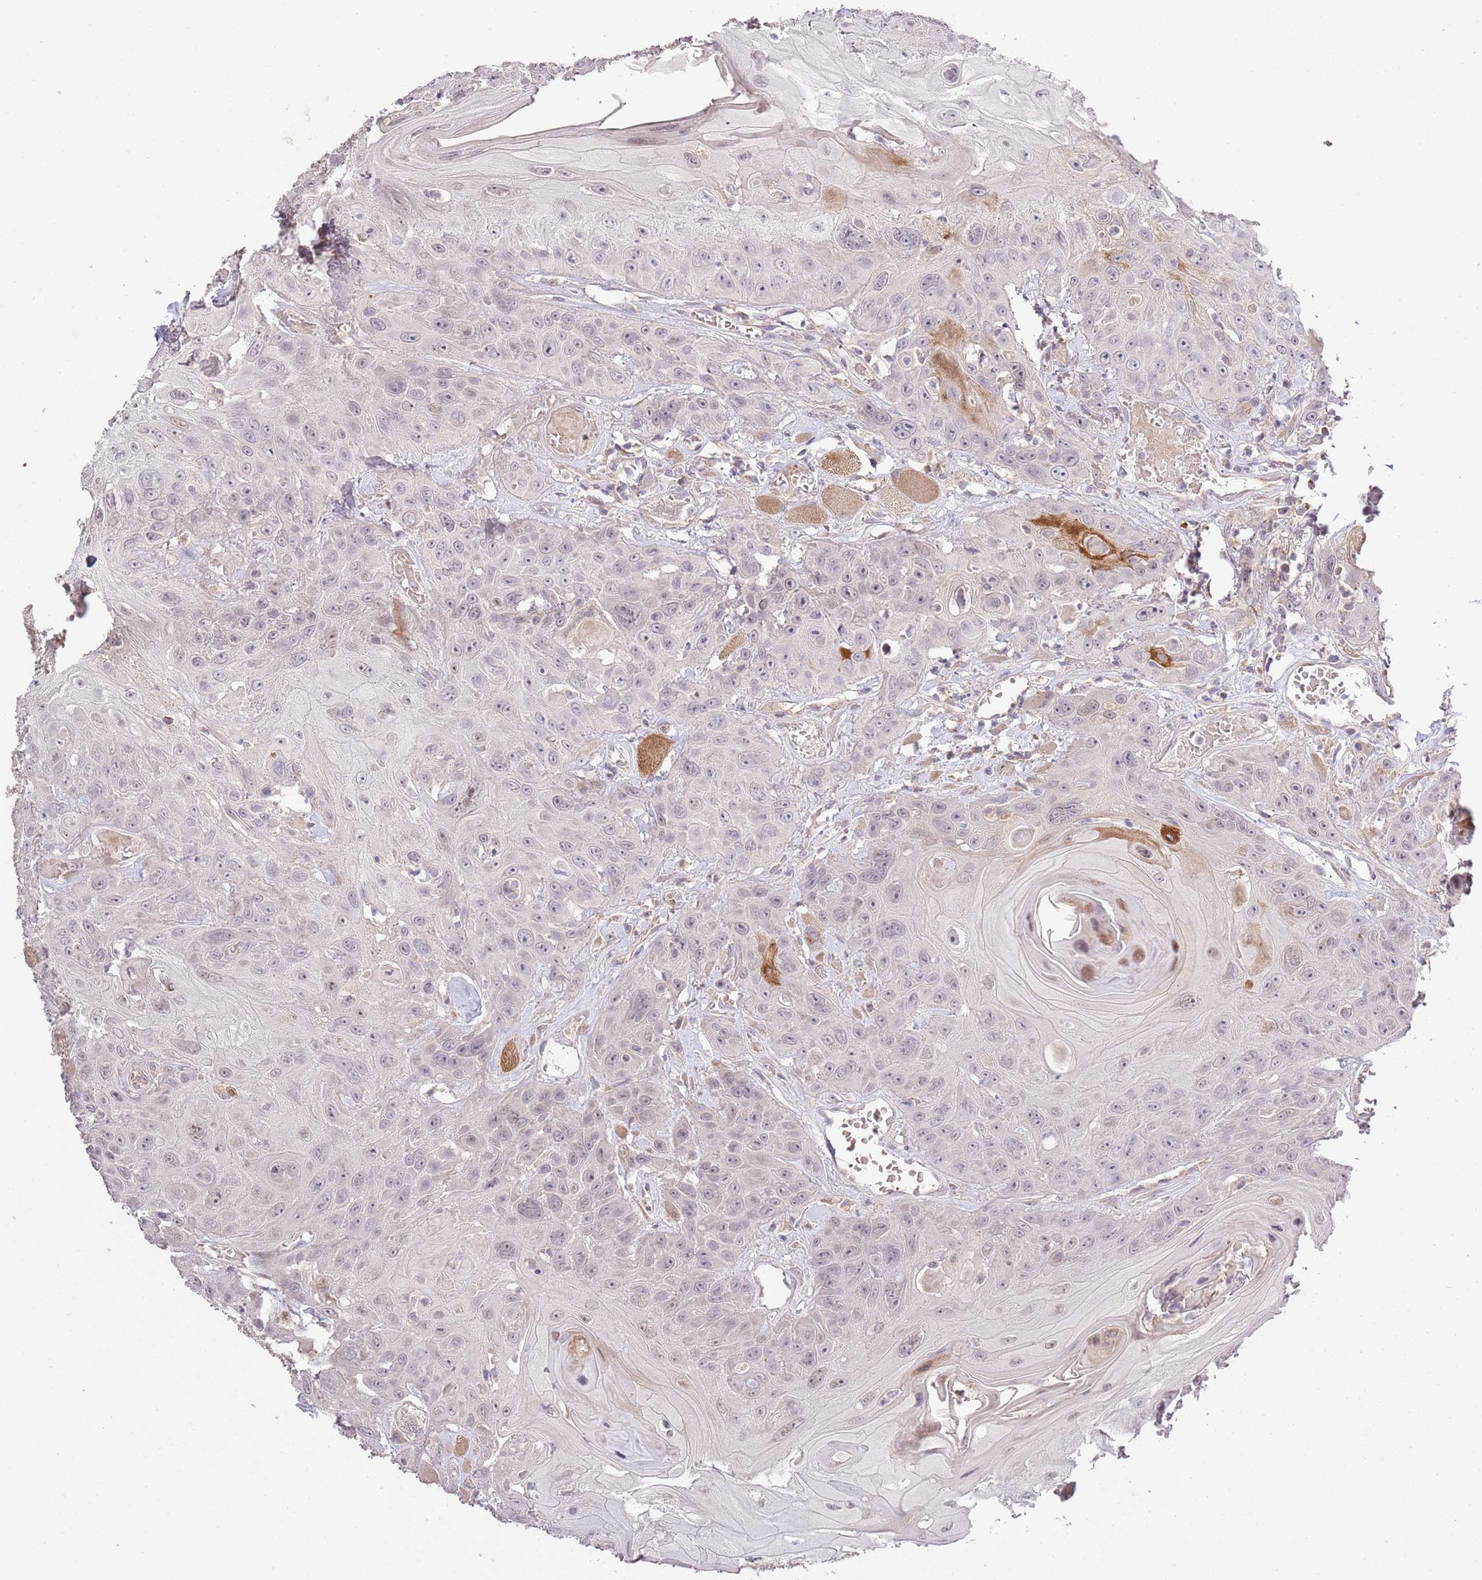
{"staining": {"intensity": "moderate", "quantity": "<25%", "location": "cytoplasmic/membranous"}, "tissue": "head and neck cancer", "cell_type": "Tumor cells", "image_type": "cancer", "snomed": [{"axis": "morphology", "description": "Squamous cell carcinoma, NOS"}, {"axis": "topography", "description": "Head-Neck"}], "caption": "High-power microscopy captured an immunohistochemistry photomicrograph of head and neck cancer, revealing moderate cytoplasmic/membranous positivity in about <25% of tumor cells.", "gene": "IVD", "patient": {"sex": "female", "age": 59}}